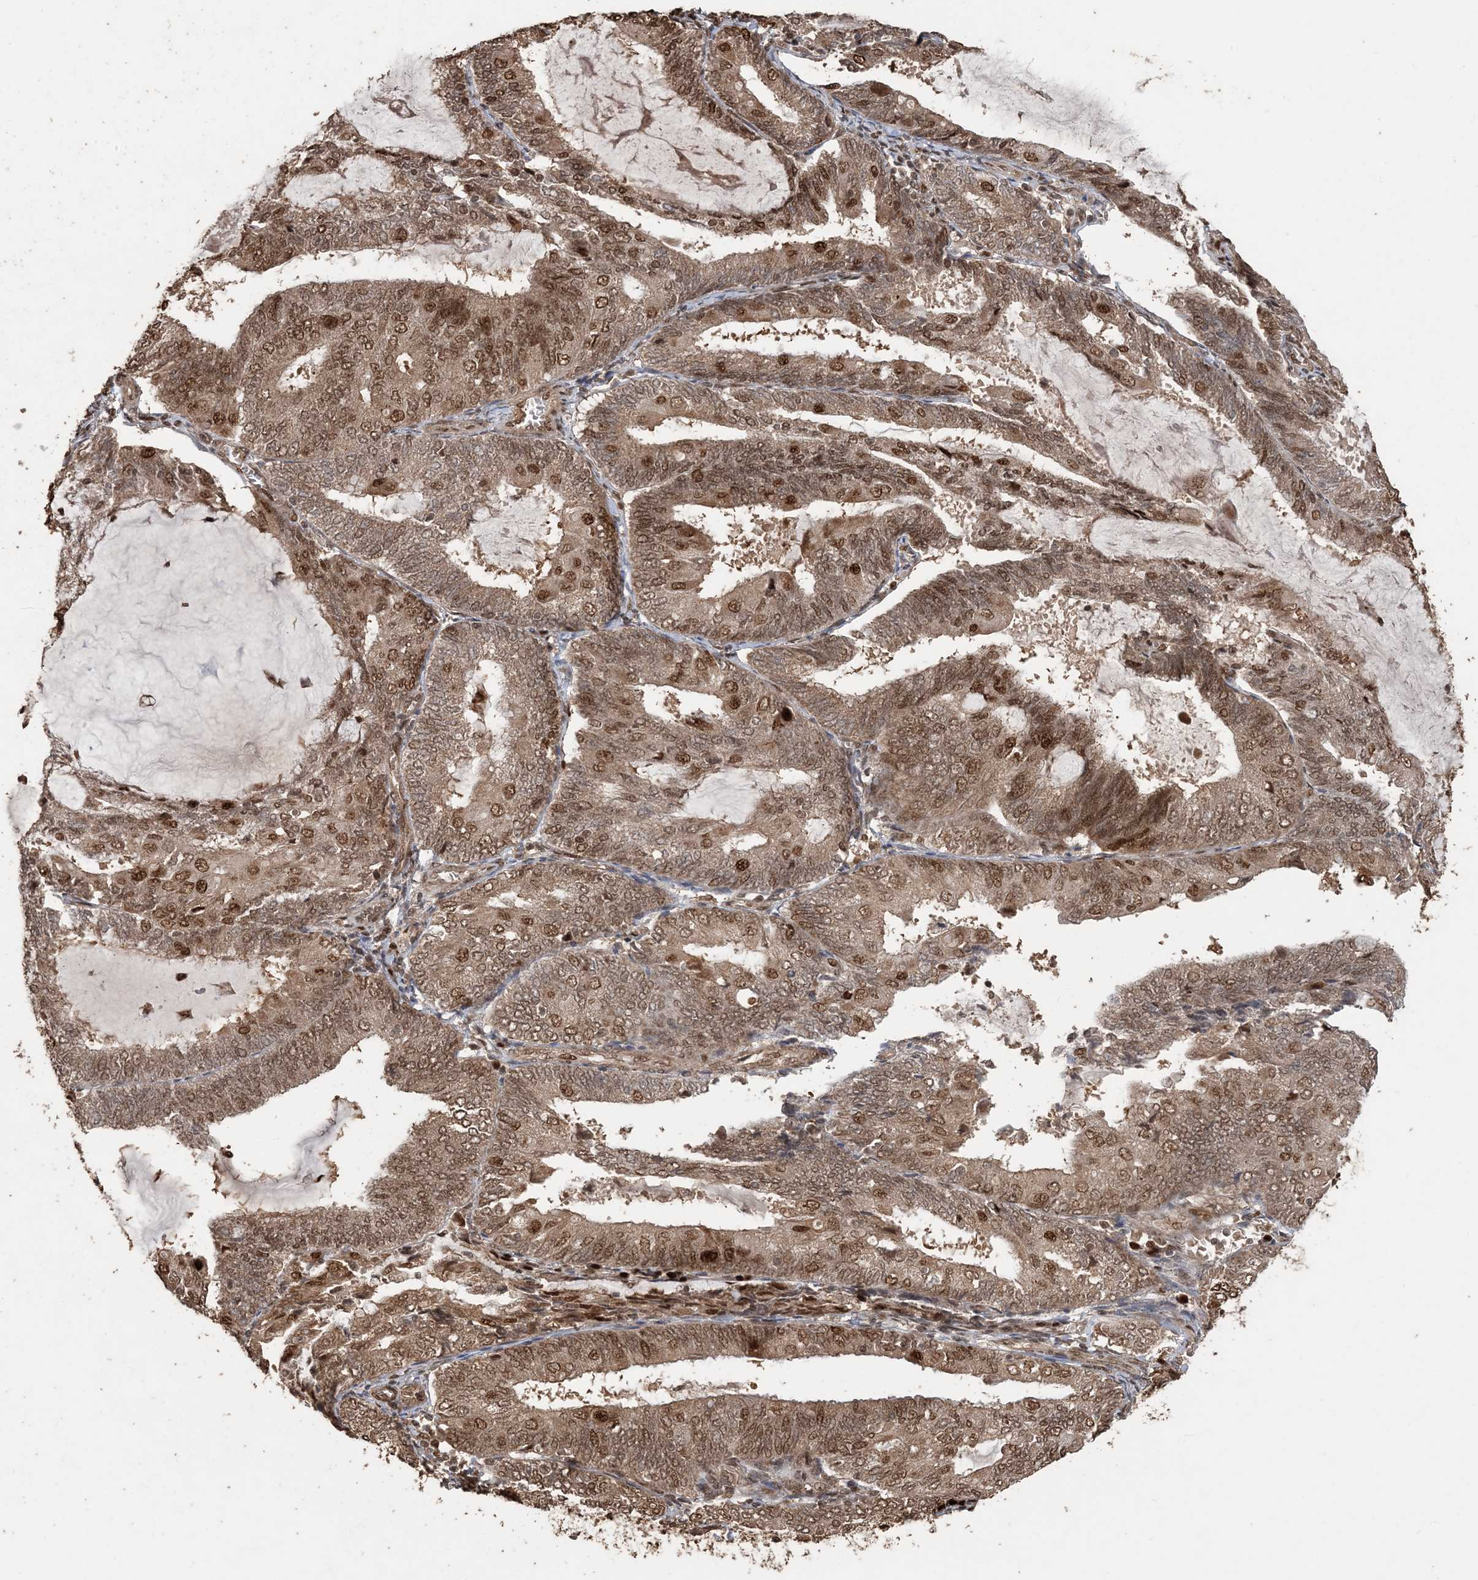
{"staining": {"intensity": "moderate", "quantity": ">75%", "location": "cytoplasmic/membranous,nuclear"}, "tissue": "endometrial cancer", "cell_type": "Tumor cells", "image_type": "cancer", "snomed": [{"axis": "morphology", "description": "Adenocarcinoma, NOS"}, {"axis": "topography", "description": "Endometrium"}], "caption": "Endometrial adenocarcinoma stained with DAB (3,3'-diaminobenzidine) IHC displays medium levels of moderate cytoplasmic/membranous and nuclear expression in about >75% of tumor cells.", "gene": "ATP13A2", "patient": {"sex": "female", "age": 81}}